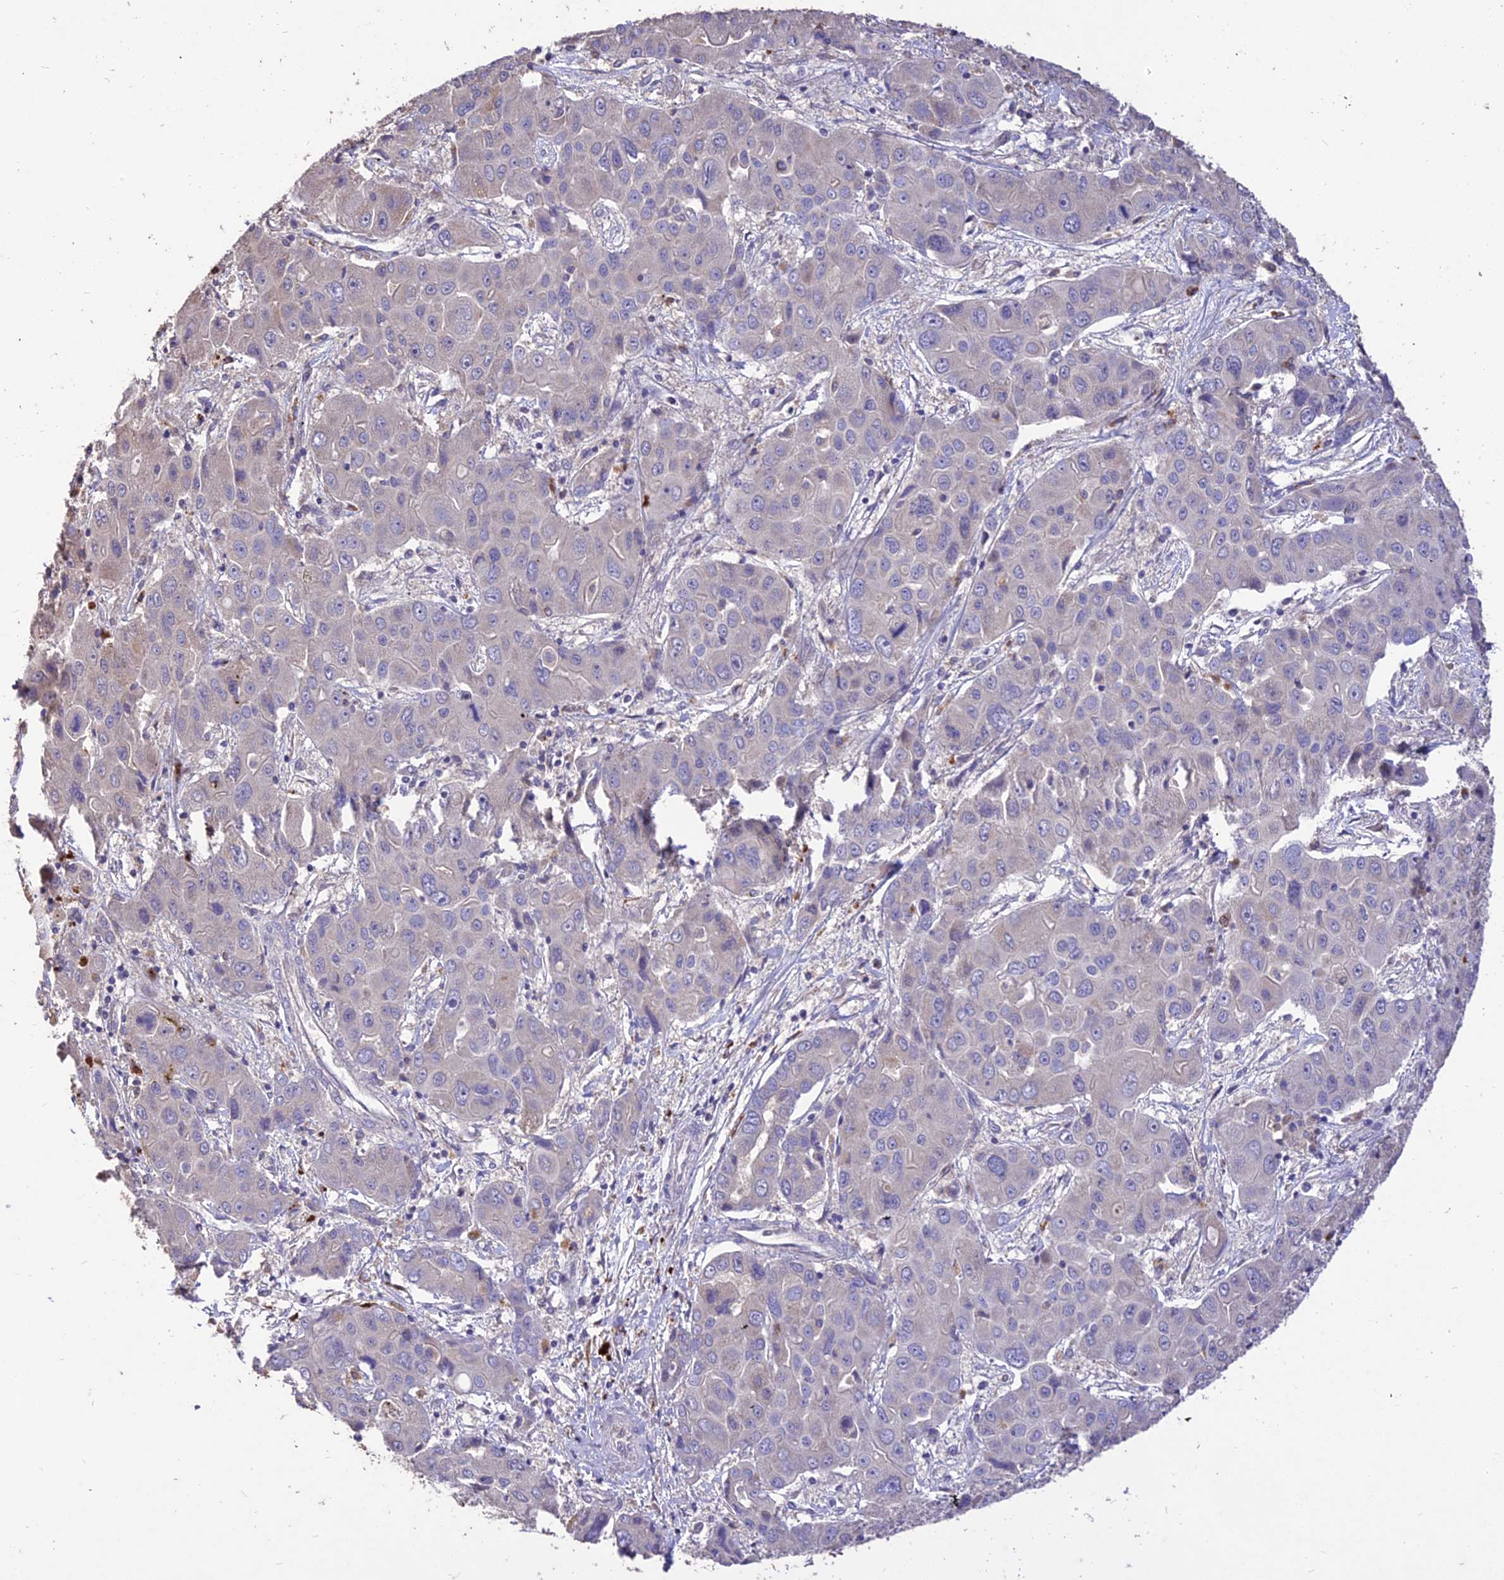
{"staining": {"intensity": "weak", "quantity": "<25%", "location": "cytoplasmic/membranous"}, "tissue": "liver cancer", "cell_type": "Tumor cells", "image_type": "cancer", "snomed": [{"axis": "morphology", "description": "Cholangiocarcinoma"}, {"axis": "topography", "description": "Liver"}], "caption": "Immunohistochemistry micrograph of human liver cancer stained for a protein (brown), which demonstrates no staining in tumor cells.", "gene": "SDHD", "patient": {"sex": "male", "age": 67}}